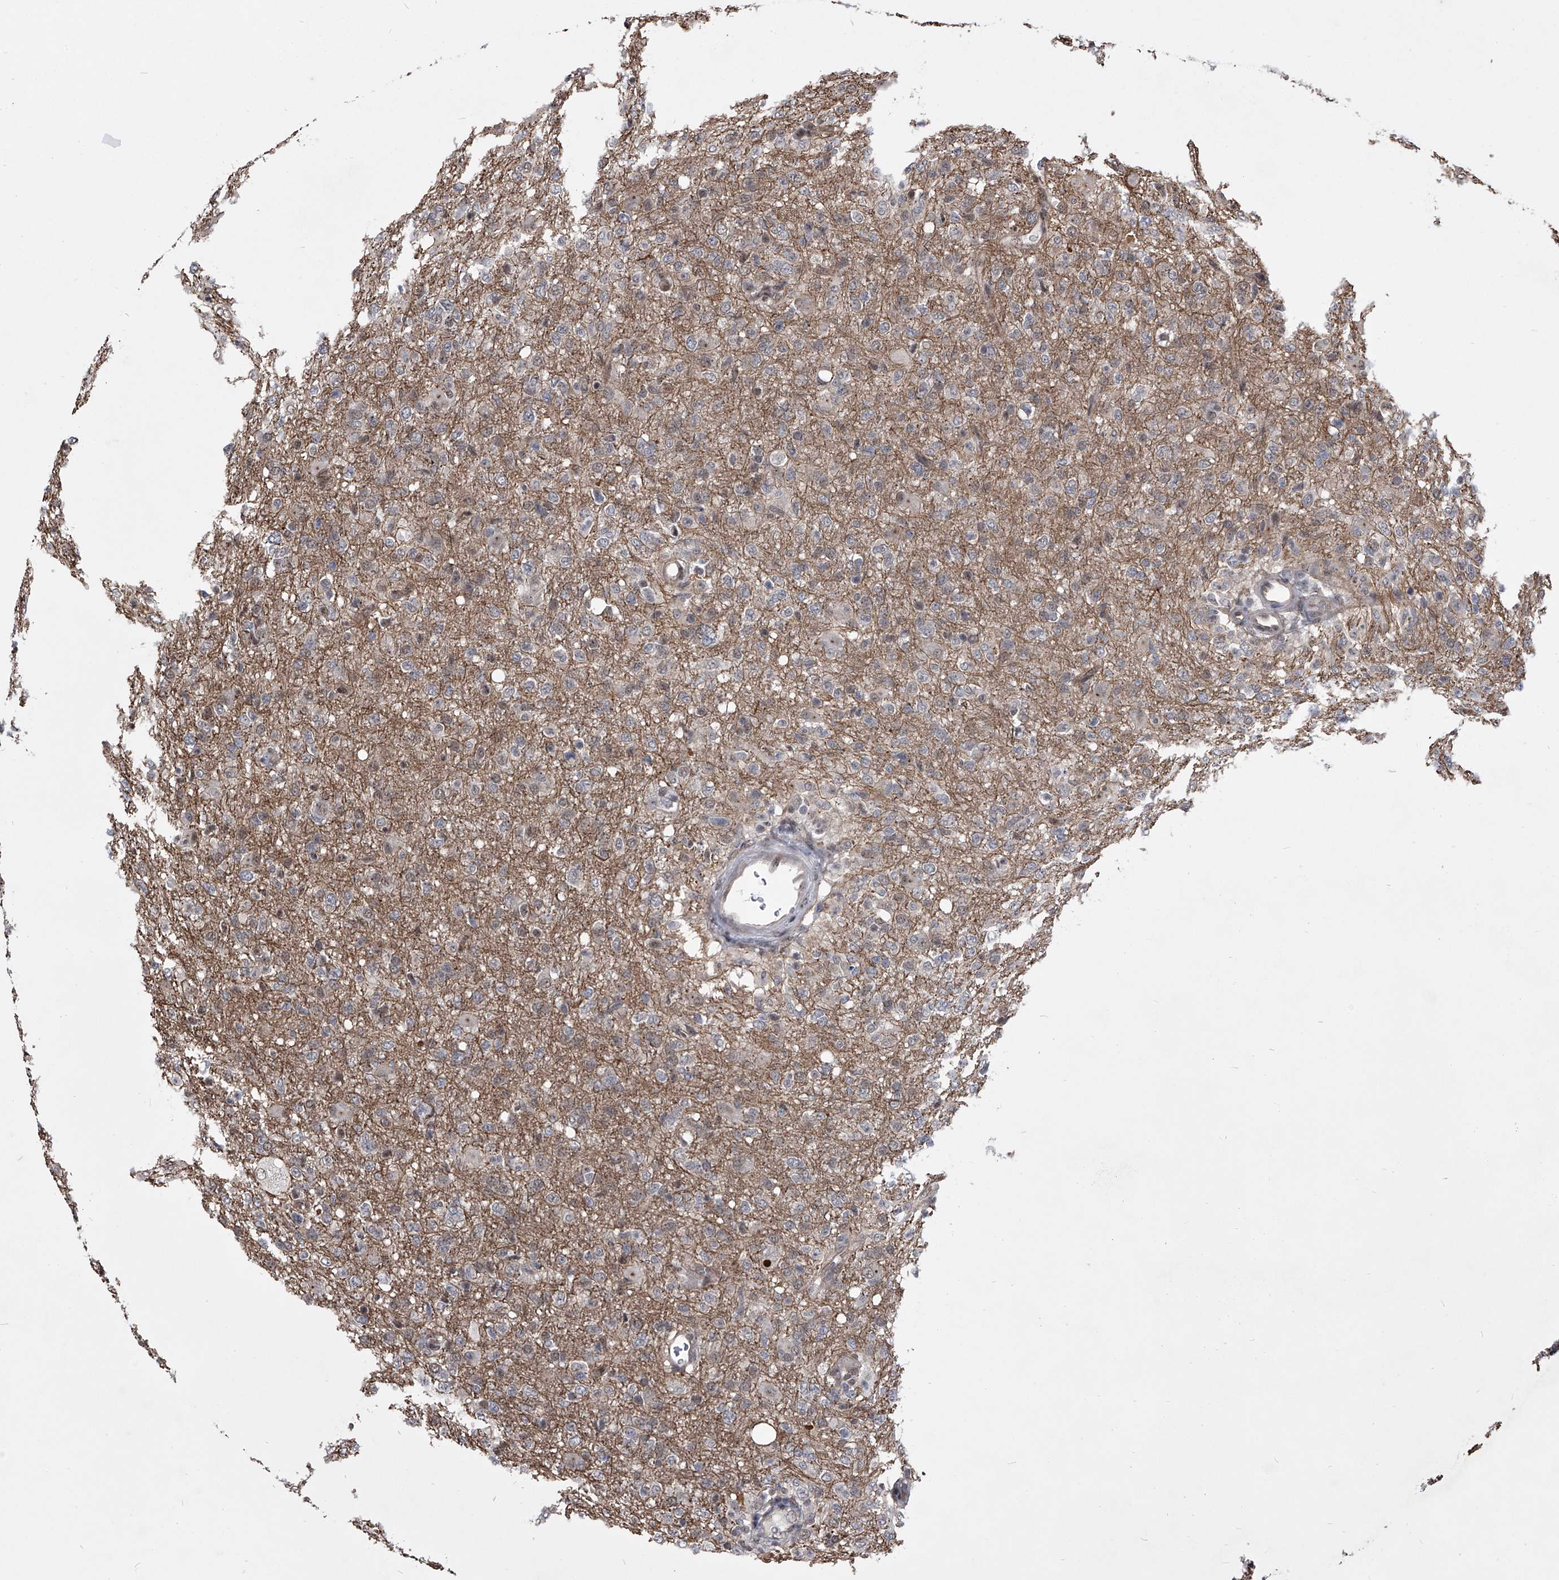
{"staining": {"intensity": "negative", "quantity": "none", "location": "none"}, "tissue": "glioma", "cell_type": "Tumor cells", "image_type": "cancer", "snomed": [{"axis": "morphology", "description": "Glioma, malignant, High grade"}, {"axis": "topography", "description": "Brain"}], "caption": "This image is of malignant high-grade glioma stained with immunohistochemistry (IHC) to label a protein in brown with the nuclei are counter-stained blue. There is no staining in tumor cells. Brightfield microscopy of immunohistochemistry (IHC) stained with DAB (brown) and hematoxylin (blue), captured at high magnification.", "gene": "ZNF76", "patient": {"sex": "female", "age": 57}}